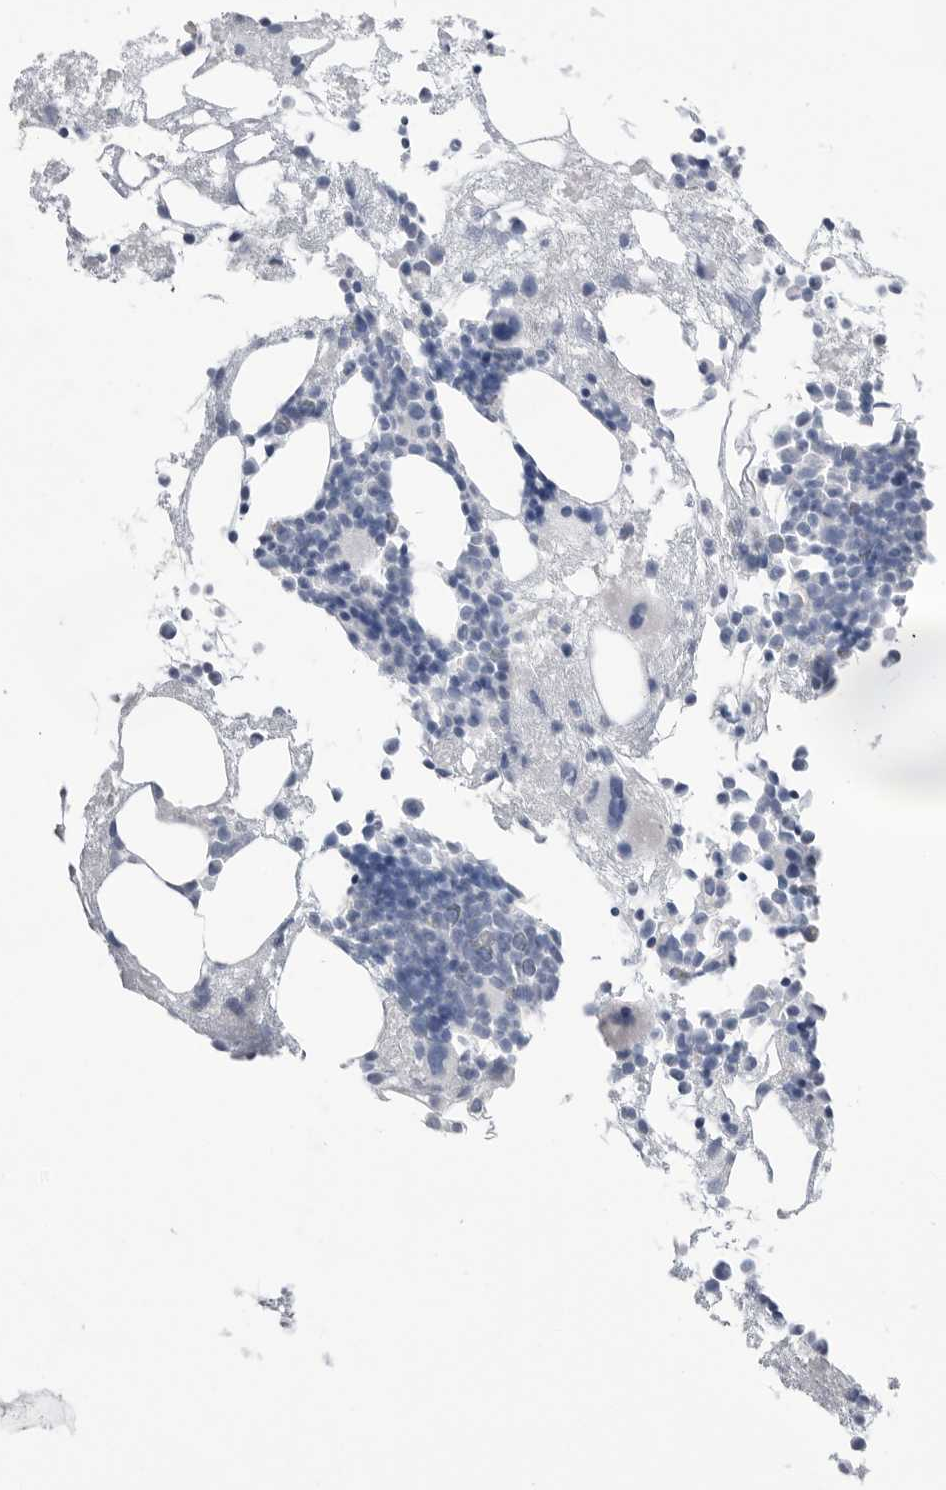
{"staining": {"intensity": "negative", "quantity": "none", "location": "none"}, "tissue": "bone marrow", "cell_type": "Hematopoietic cells", "image_type": "normal", "snomed": [{"axis": "morphology", "description": "Normal tissue, NOS"}, {"axis": "morphology", "description": "Inflammation, NOS"}, {"axis": "topography", "description": "Bone marrow"}], "caption": "Hematopoietic cells are negative for protein expression in unremarkable human bone marrow. The staining is performed using DAB brown chromogen with nuclei counter-stained in using hematoxylin.", "gene": "ABHD12", "patient": {"sex": "female", "age": 81}}